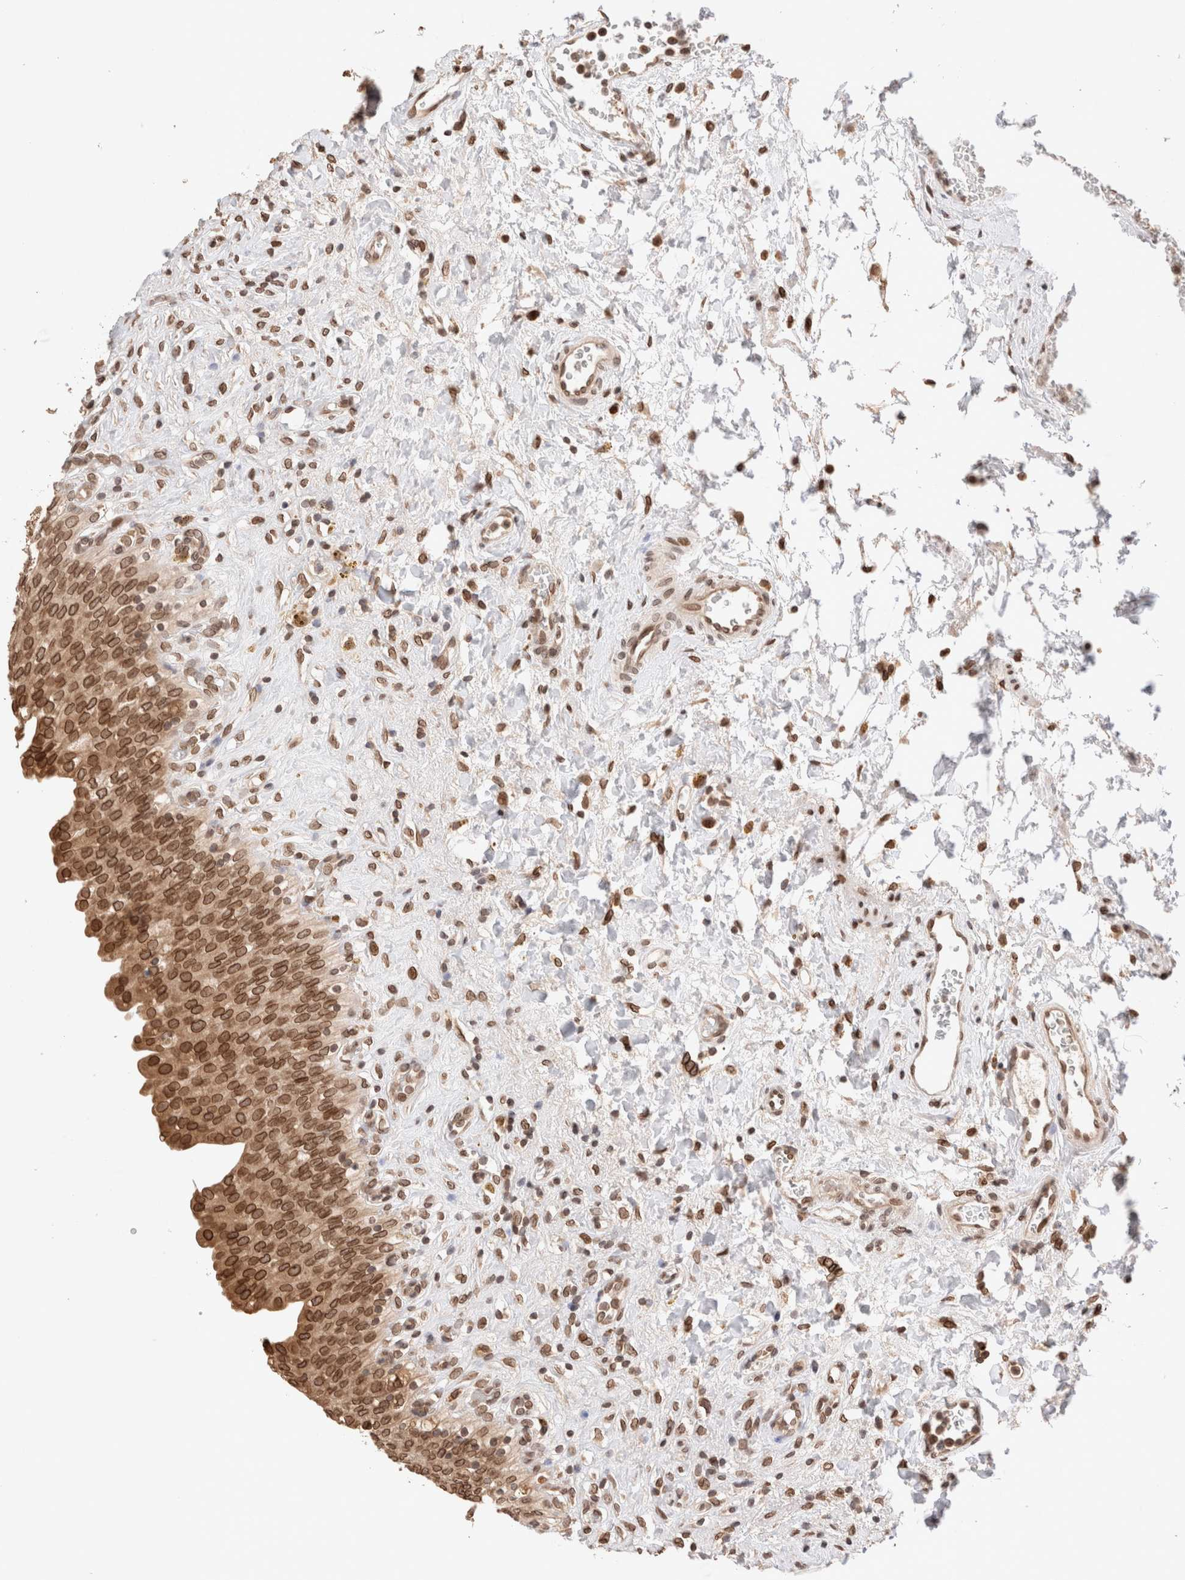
{"staining": {"intensity": "strong", "quantity": ">75%", "location": "cytoplasmic/membranous,nuclear"}, "tissue": "urinary bladder", "cell_type": "Urothelial cells", "image_type": "normal", "snomed": [{"axis": "morphology", "description": "Urothelial carcinoma, High grade"}, {"axis": "topography", "description": "Urinary bladder"}], "caption": "Immunohistochemical staining of benign human urinary bladder exhibits >75% levels of strong cytoplasmic/membranous,nuclear protein positivity in about >75% of urothelial cells. The staining is performed using DAB brown chromogen to label protein expression. The nuclei are counter-stained blue using hematoxylin.", "gene": "TPR", "patient": {"sex": "male", "age": 46}}